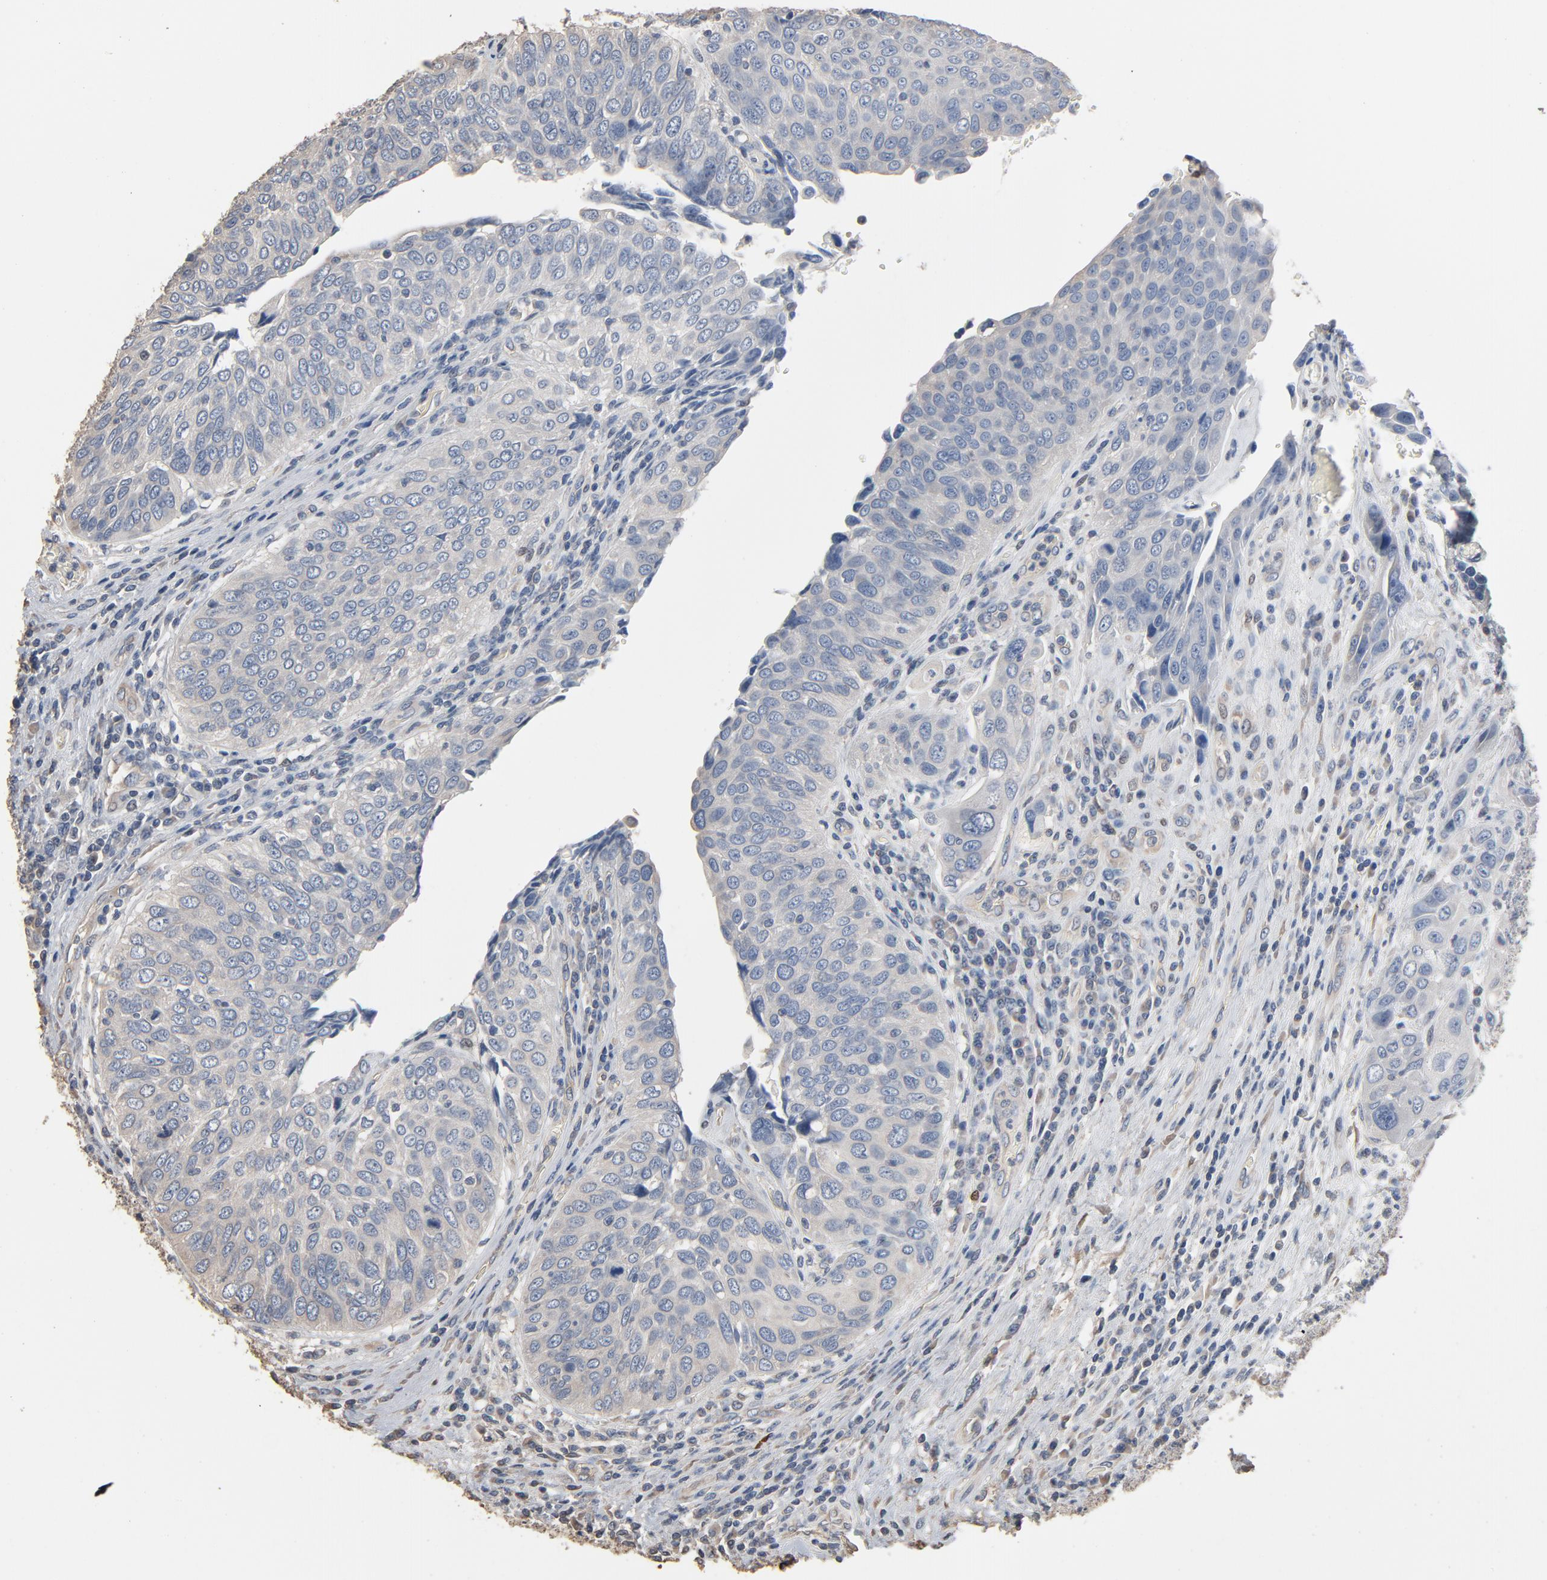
{"staining": {"intensity": "negative", "quantity": "none", "location": "none"}, "tissue": "urothelial cancer", "cell_type": "Tumor cells", "image_type": "cancer", "snomed": [{"axis": "morphology", "description": "Urothelial carcinoma, High grade"}, {"axis": "topography", "description": "Urinary bladder"}], "caption": "Tumor cells show no significant protein staining in urothelial cancer.", "gene": "SOX6", "patient": {"sex": "male", "age": 50}}